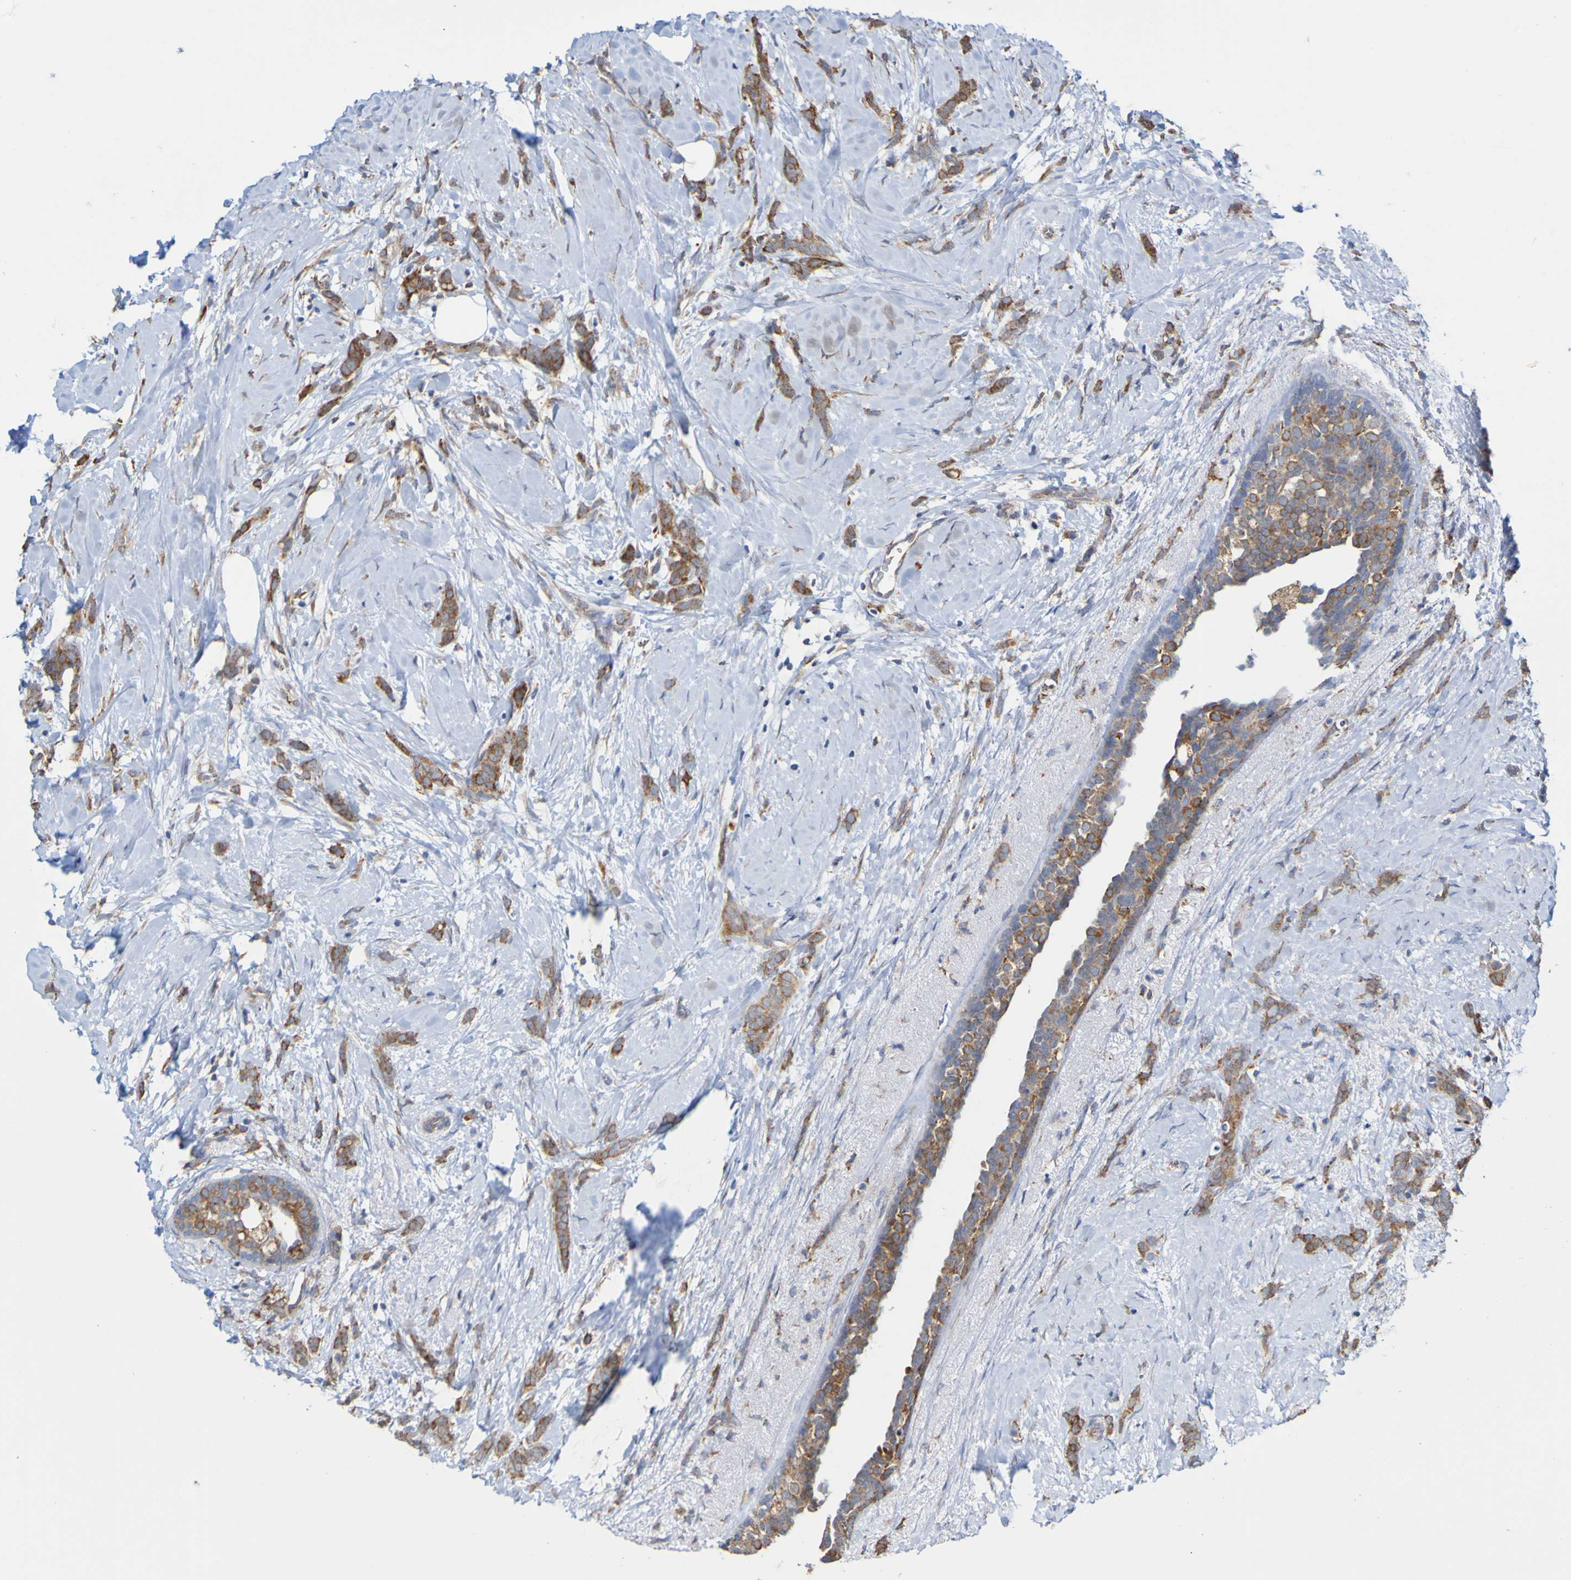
{"staining": {"intensity": "strong", "quantity": "25%-75%", "location": "cytoplasmic/membranous"}, "tissue": "breast cancer", "cell_type": "Tumor cells", "image_type": "cancer", "snomed": [{"axis": "morphology", "description": "Lobular carcinoma, in situ"}, {"axis": "morphology", "description": "Lobular carcinoma"}, {"axis": "topography", "description": "Breast"}], "caption": "High-power microscopy captured an immunohistochemistry (IHC) photomicrograph of lobular carcinoma in situ (breast), revealing strong cytoplasmic/membranous staining in approximately 25%-75% of tumor cells. The staining was performed using DAB, with brown indicating positive protein expression. Nuclei are stained blue with hematoxylin.", "gene": "PDIA3", "patient": {"sex": "female", "age": 41}}